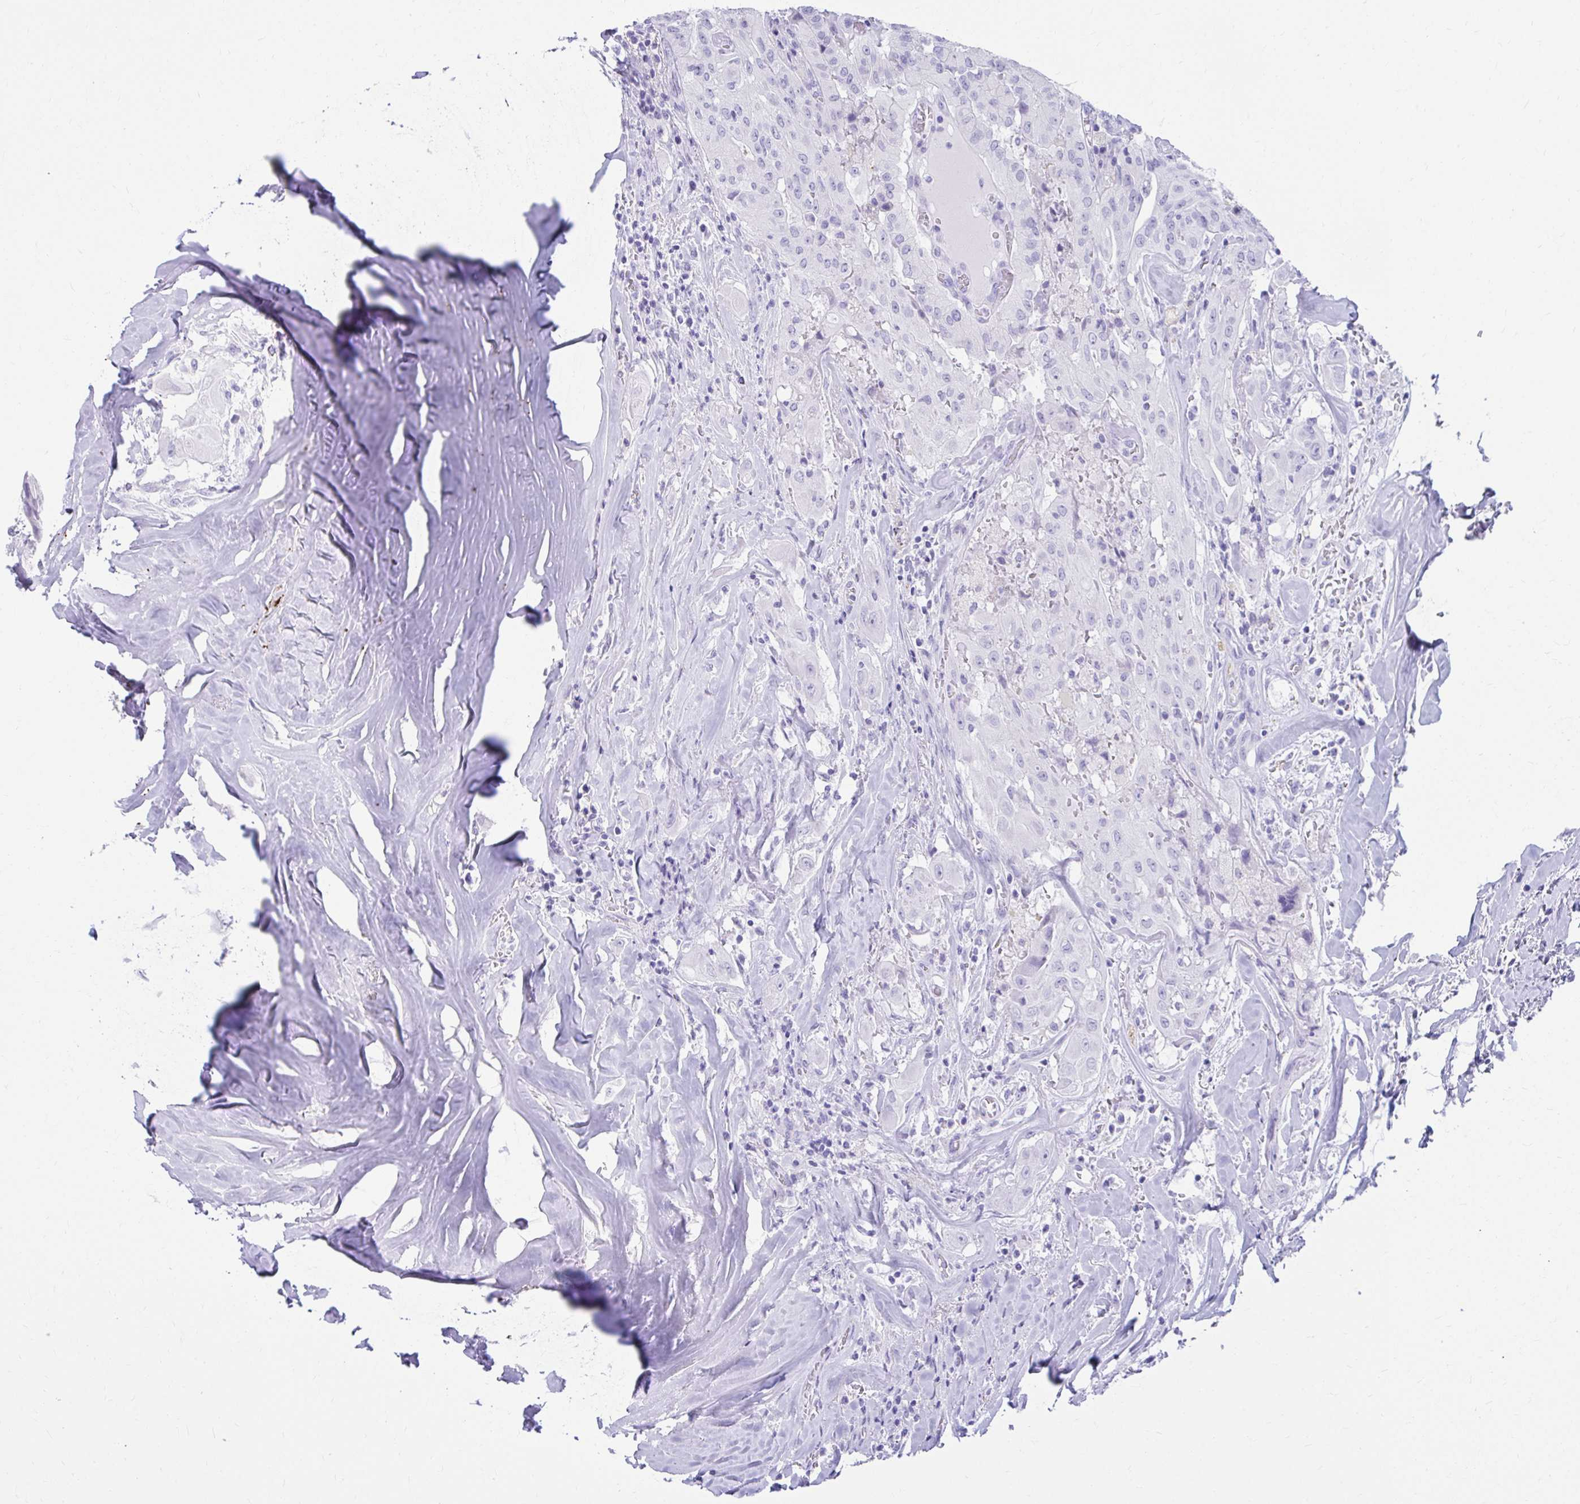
{"staining": {"intensity": "negative", "quantity": "none", "location": "none"}, "tissue": "thyroid cancer", "cell_type": "Tumor cells", "image_type": "cancer", "snomed": [{"axis": "morphology", "description": "Normal tissue, NOS"}, {"axis": "morphology", "description": "Papillary adenocarcinoma, NOS"}, {"axis": "topography", "description": "Thyroid gland"}], "caption": "A micrograph of human thyroid cancer is negative for staining in tumor cells.", "gene": "ATP4B", "patient": {"sex": "female", "age": 59}}